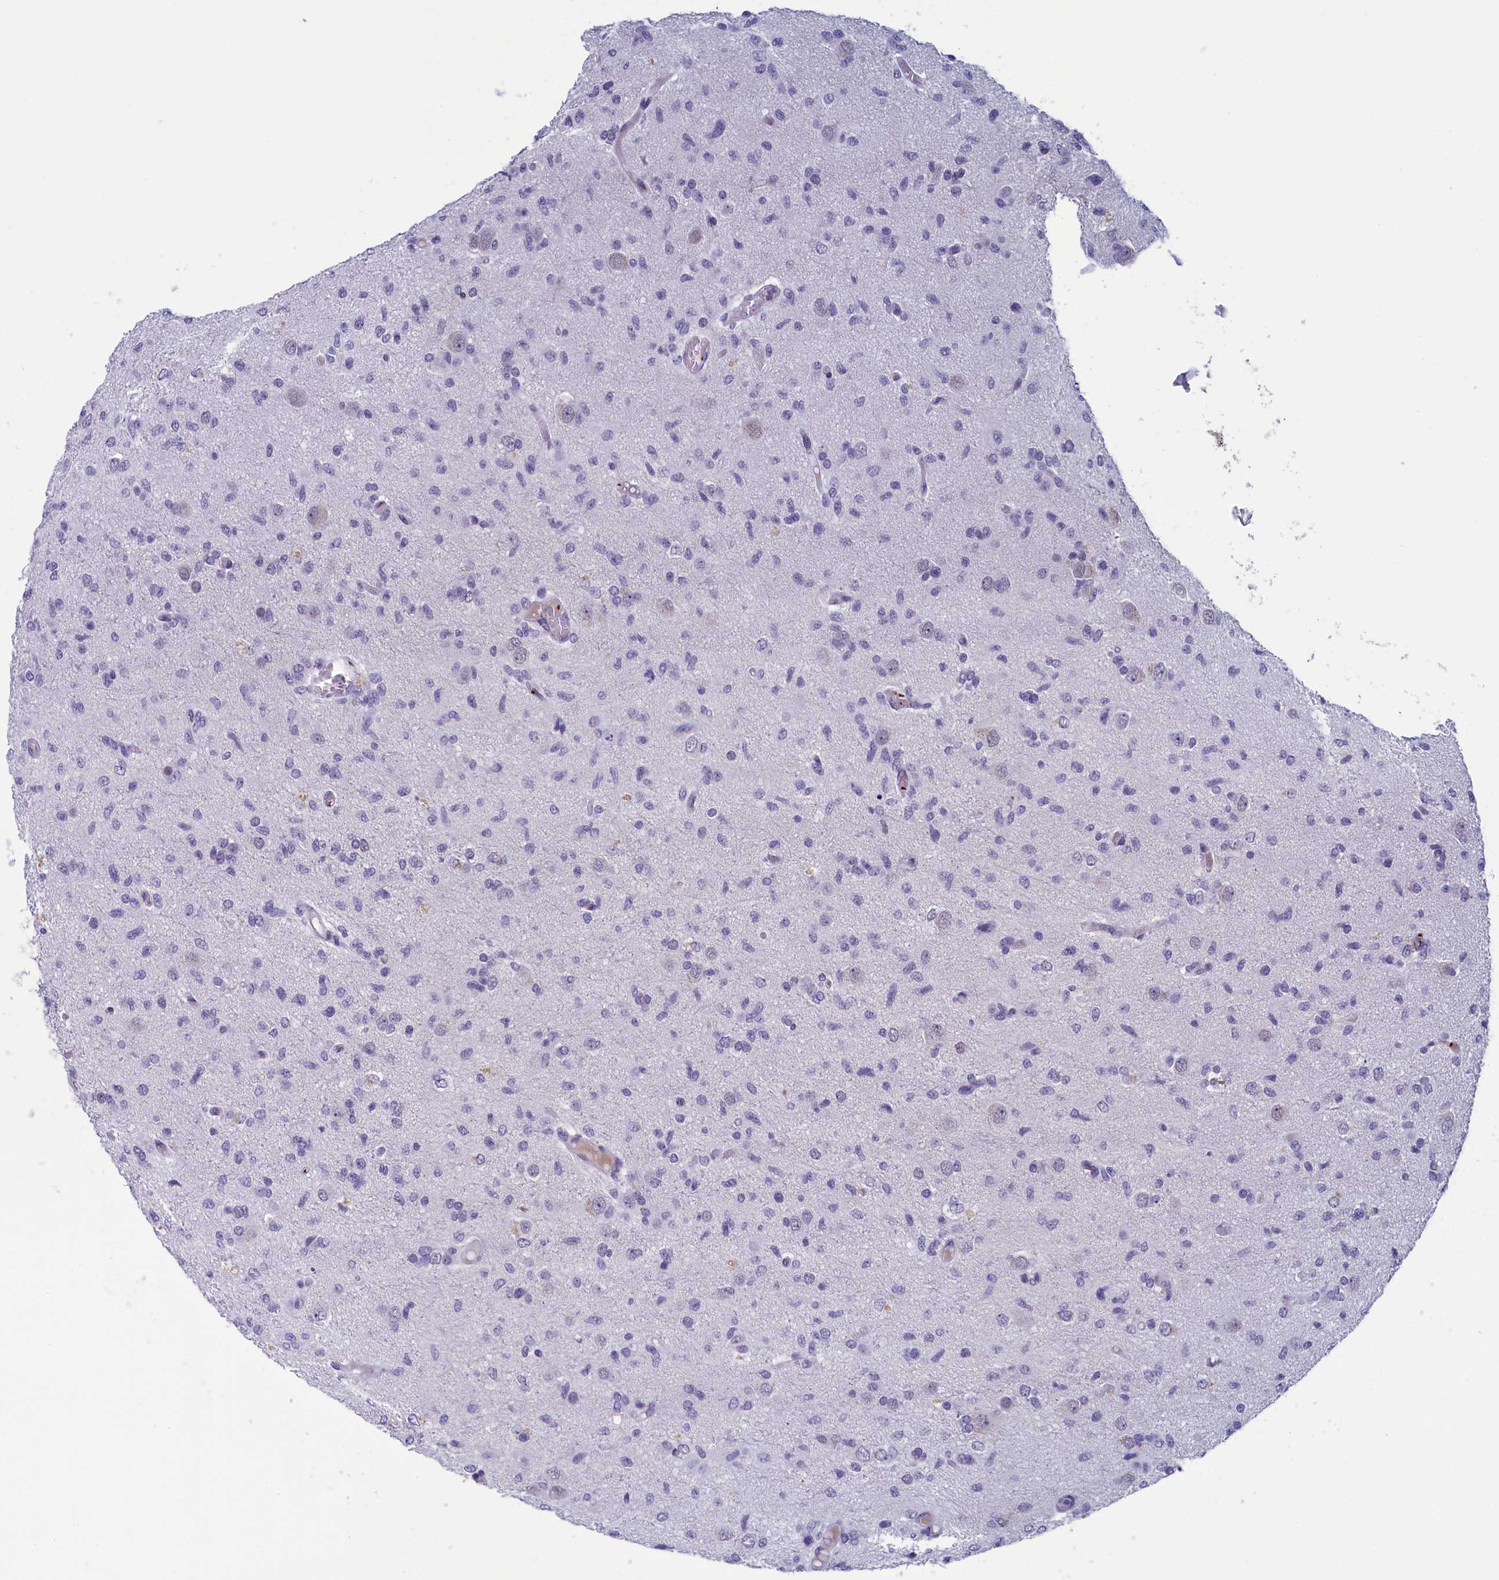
{"staining": {"intensity": "negative", "quantity": "none", "location": "none"}, "tissue": "glioma", "cell_type": "Tumor cells", "image_type": "cancer", "snomed": [{"axis": "morphology", "description": "Glioma, malignant, High grade"}, {"axis": "topography", "description": "Brain"}], "caption": "Histopathology image shows no significant protein staining in tumor cells of glioma.", "gene": "AIFM2", "patient": {"sex": "female", "age": 59}}